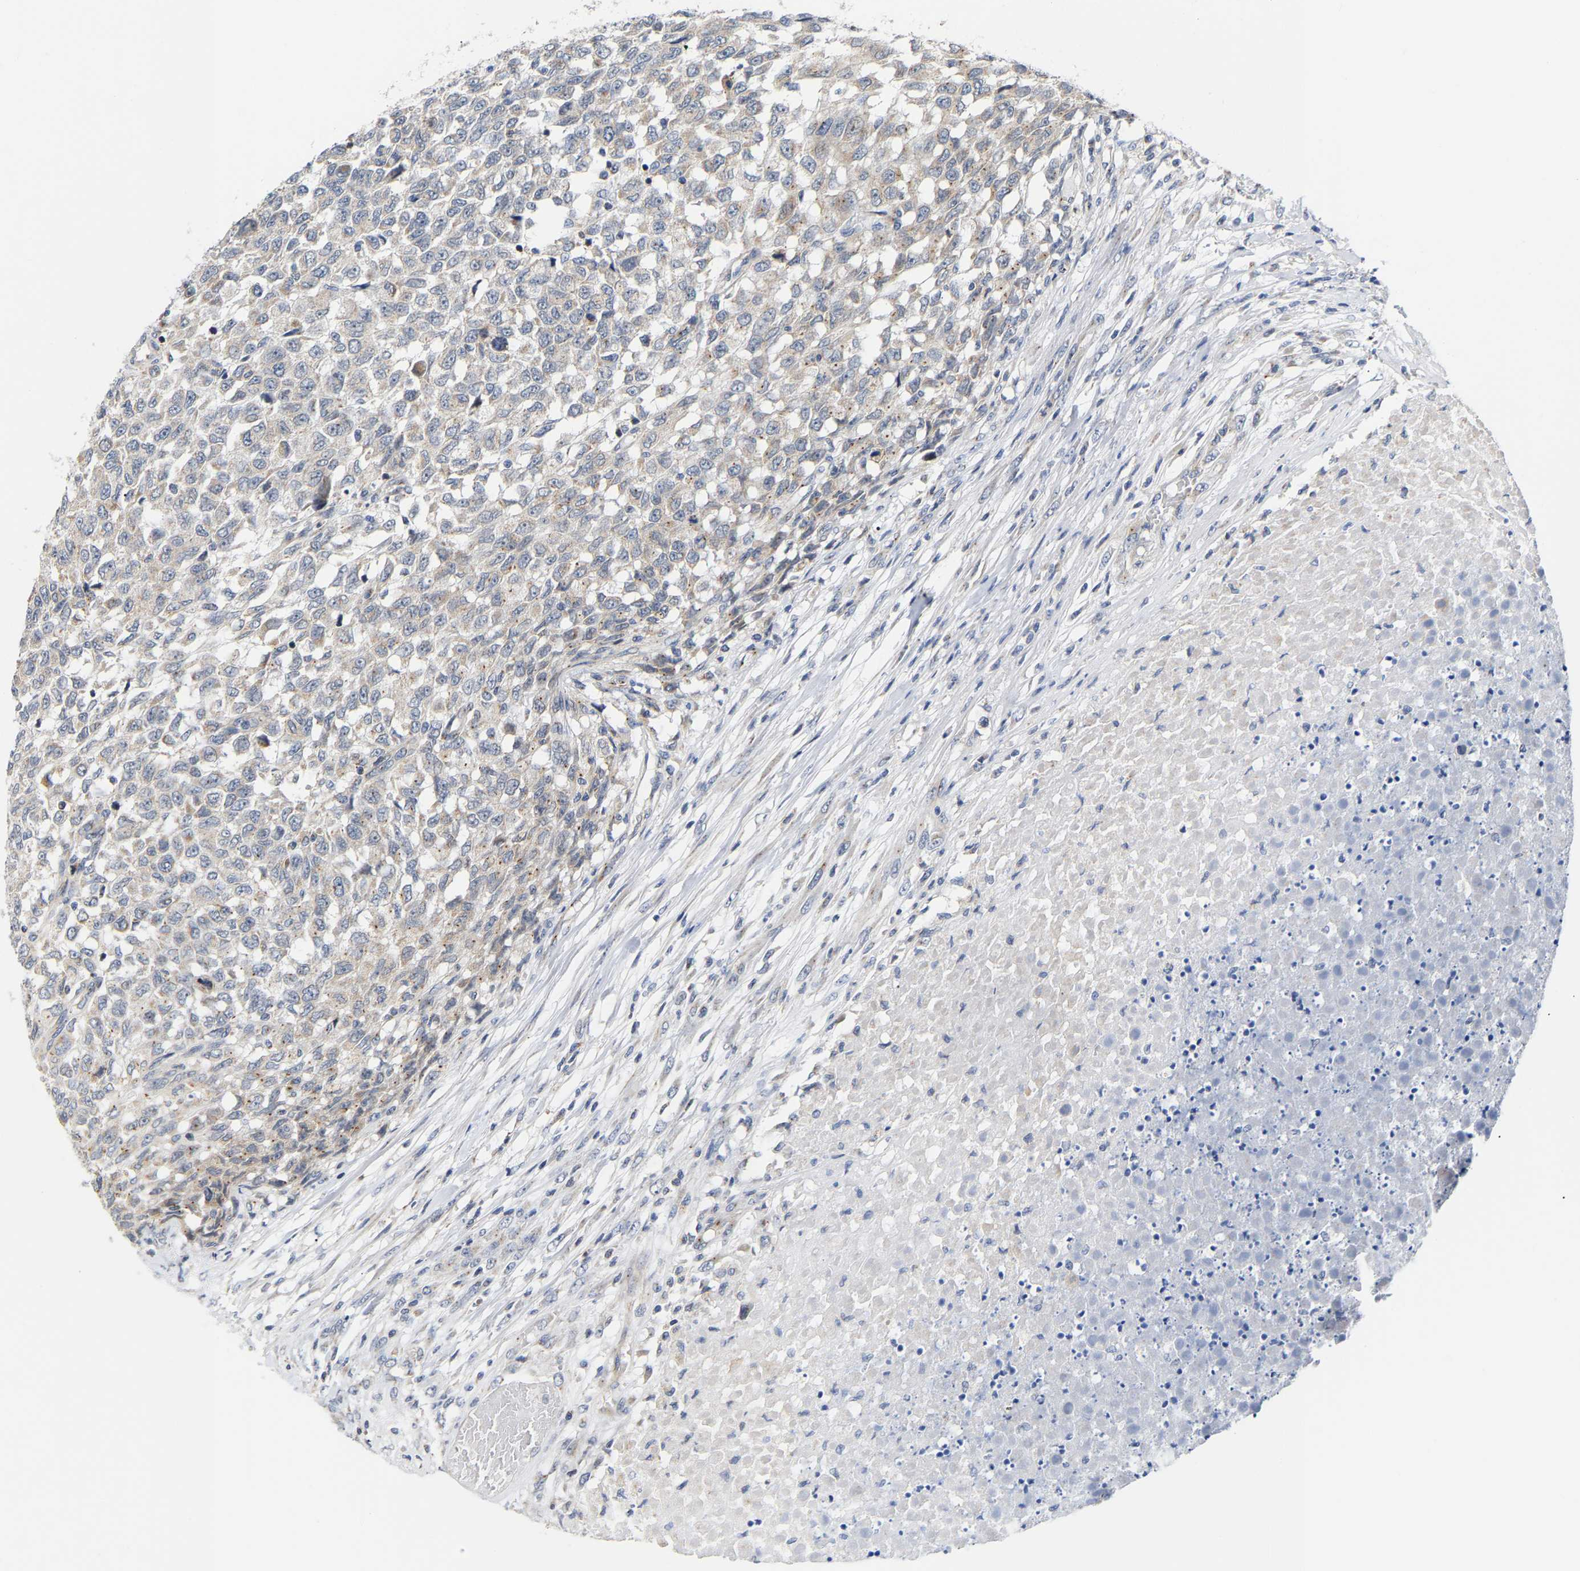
{"staining": {"intensity": "negative", "quantity": "none", "location": "none"}, "tissue": "testis cancer", "cell_type": "Tumor cells", "image_type": "cancer", "snomed": [{"axis": "morphology", "description": "Seminoma, NOS"}, {"axis": "topography", "description": "Testis"}], "caption": "This micrograph is of testis seminoma stained with IHC to label a protein in brown with the nuclei are counter-stained blue. There is no staining in tumor cells.", "gene": "PCNT", "patient": {"sex": "male", "age": 59}}